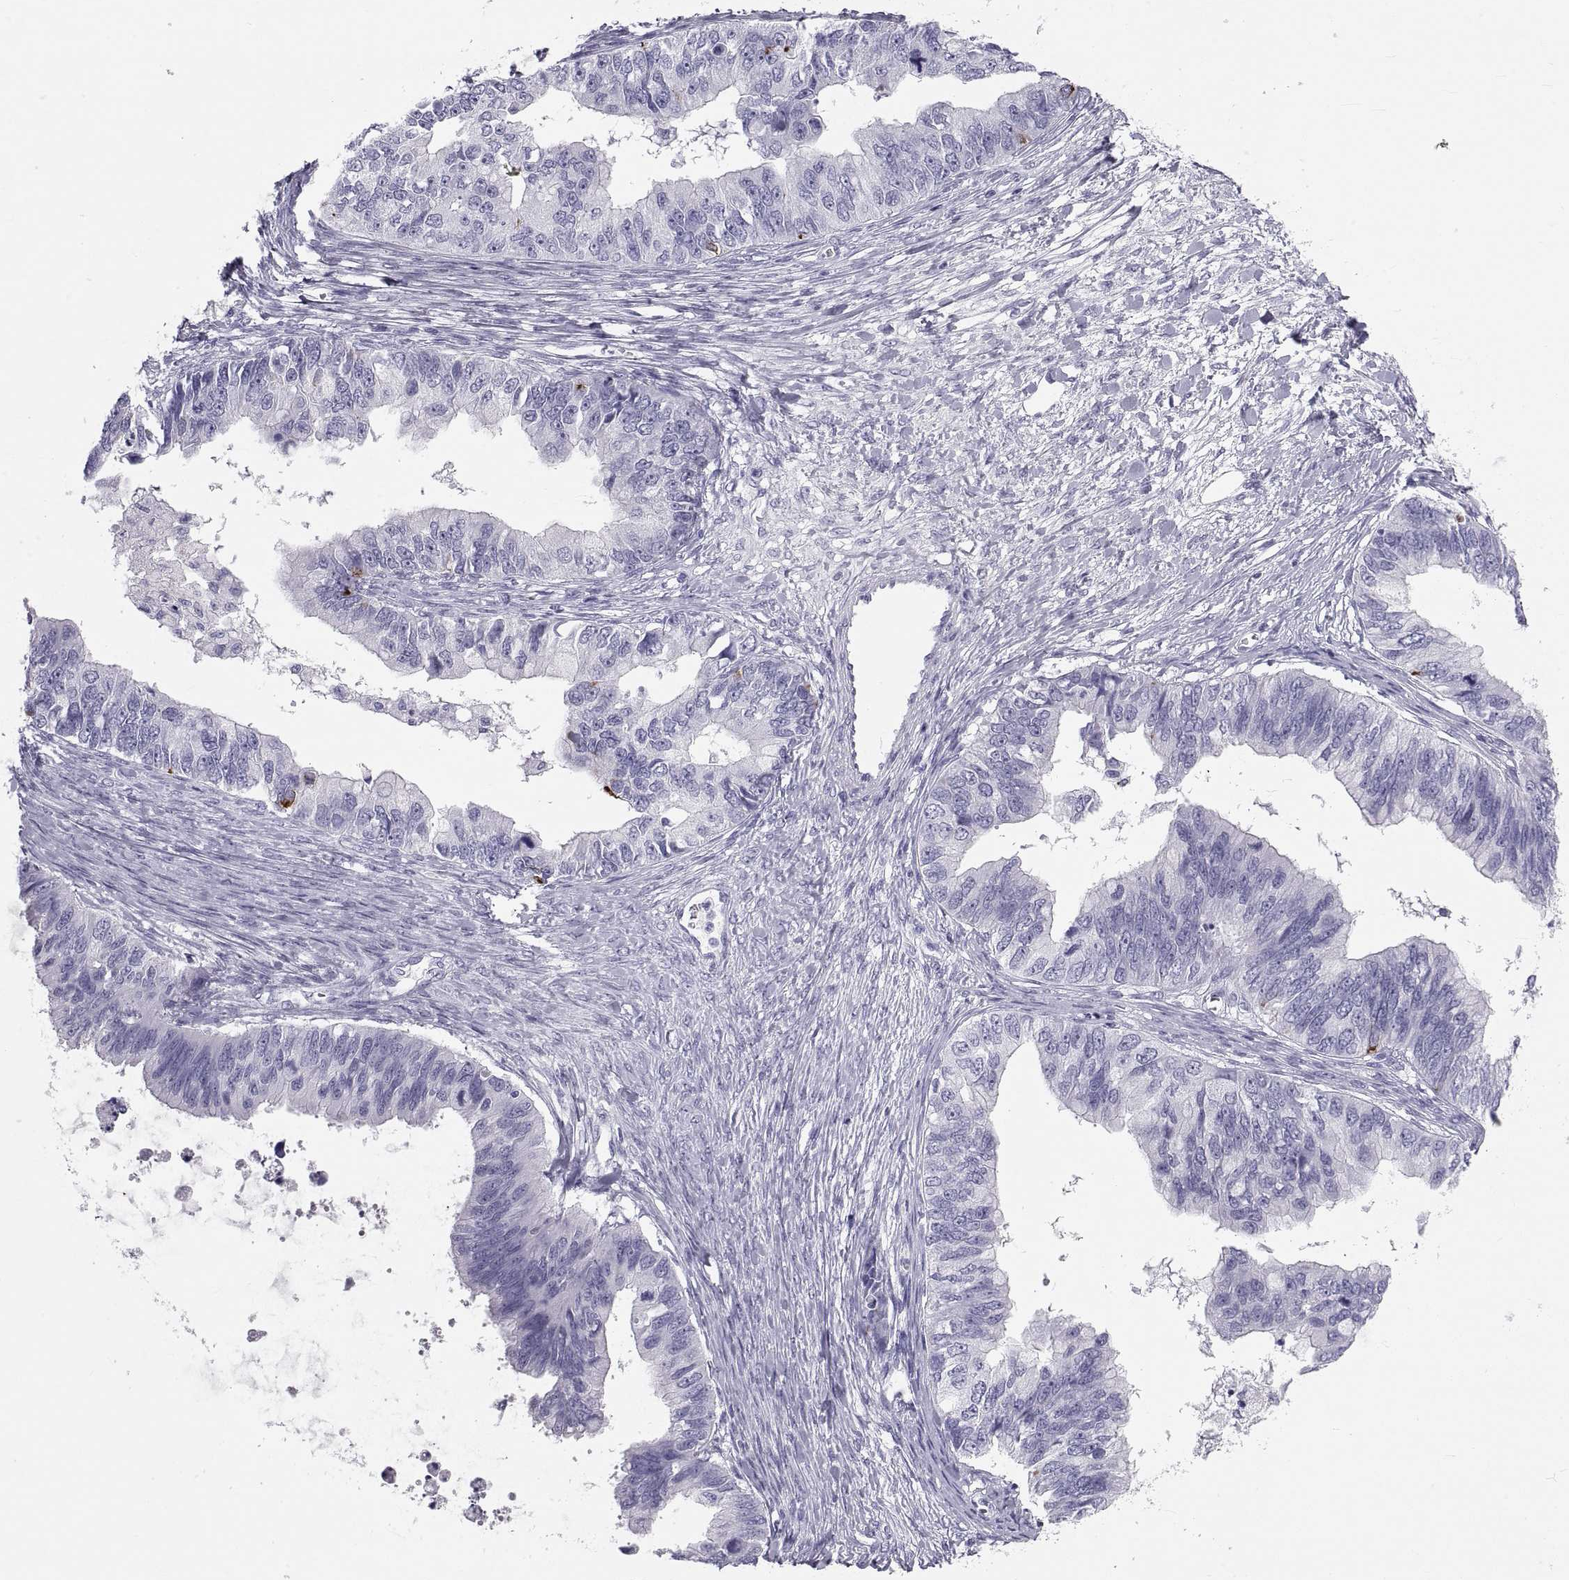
{"staining": {"intensity": "negative", "quantity": "none", "location": "none"}, "tissue": "ovarian cancer", "cell_type": "Tumor cells", "image_type": "cancer", "snomed": [{"axis": "morphology", "description": "Cystadenocarcinoma, mucinous, NOS"}, {"axis": "topography", "description": "Ovary"}], "caption": "High power microscopy micrograph of an immunohistochemistry image of ovarian mucinous cystadenocarcinoma, revealing no significant expression in tumor cells.", "gene": "DEFB129", "patient": {"sex": "female", "age": 76}}